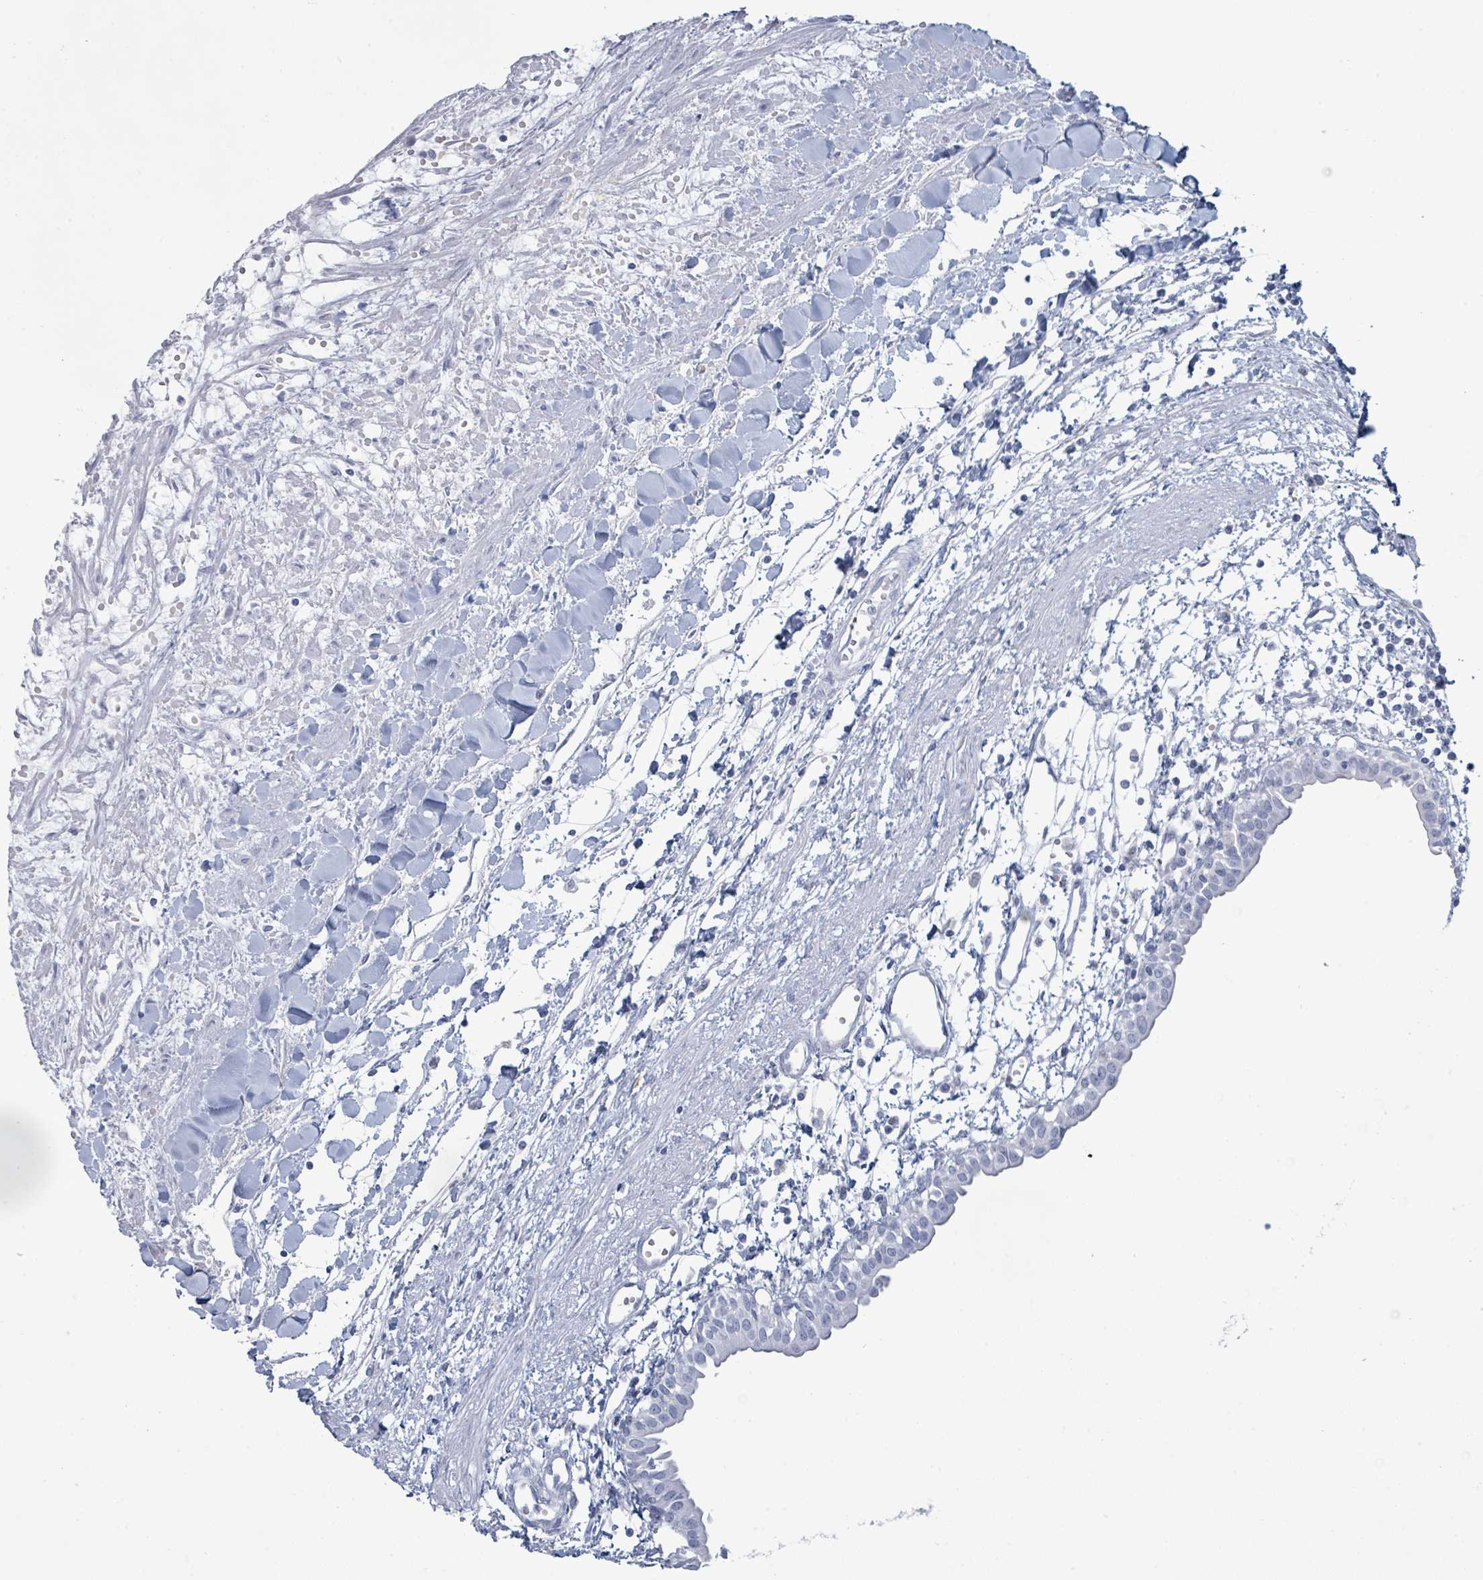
{"staining": {"intensity": "negative", "quantity": "none", "location": "none"}, "tissue": "renal cancer", "cell_type": "Tumor cells", "image_type": "cancer", "snomed": [{"axis": "morphology", "description": "Adenocarcinoma, NOS"}, {"axis": "topography", "description": "Kidney"}], "caption": "Renal cancer (adenocarcinoma) stained for a protein using IHC displays no expression tumor cells.", "gene": "PGA3", "patient": {"sex": "male", "age": 59}}